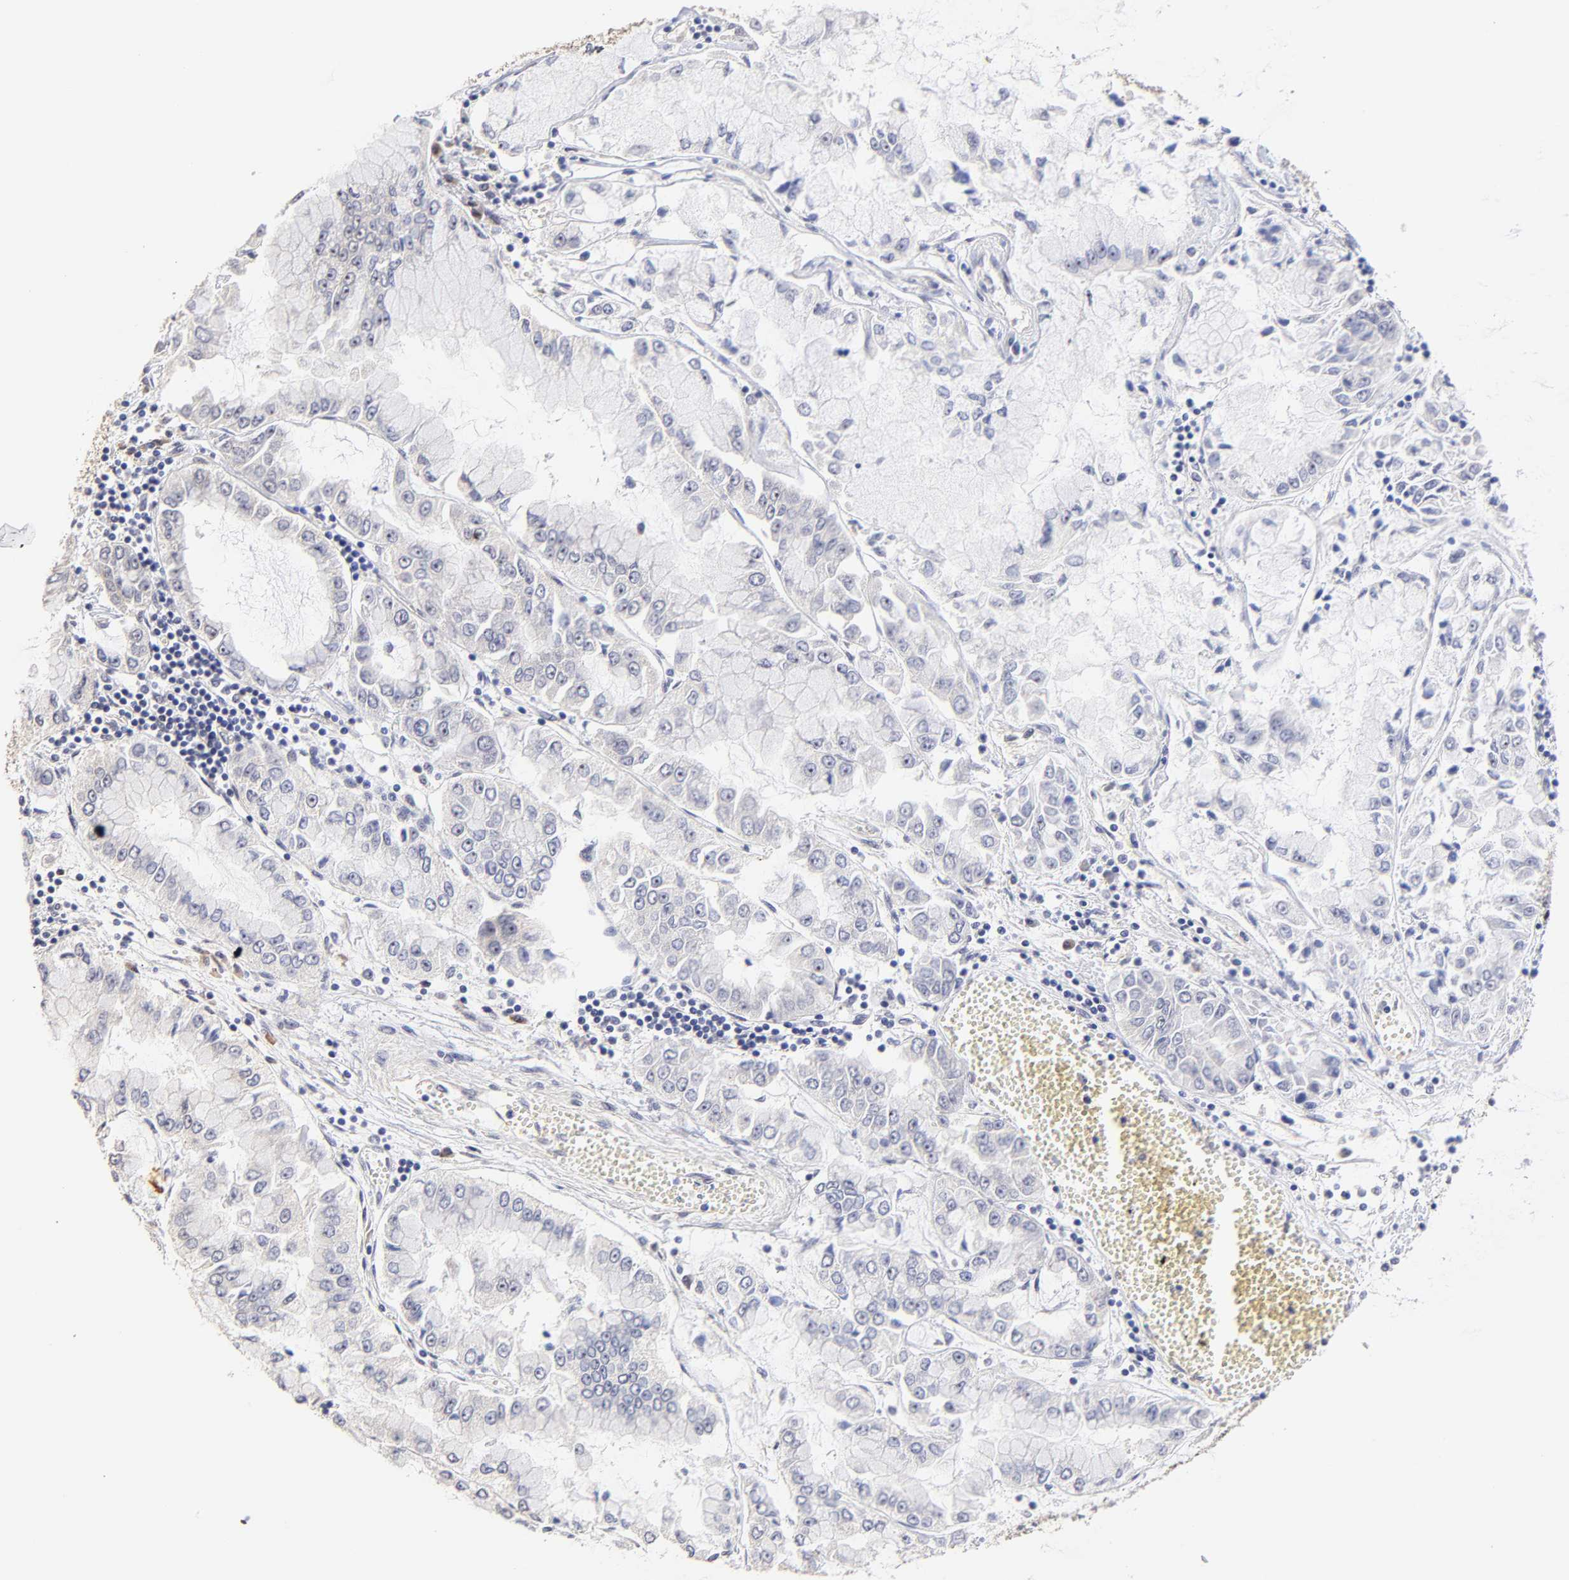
{"staining": {"intensity": "negative", "quantity": "none", "location": "none"}, "tissue": "liver cancer", "cell_type": "Tumor cells", "image_type": "cancer", "snomed": [{"axis": "morphology", "description": "Cholangiocarcinoma"}, {"axis": "topography", "description": "Liver"}], "caption": "A micrograph of cholangiocarcinoma (liver) stained for a protein exhibits no brown staining in tumor cells.", "gene": "ZNF10", "patient": {"sex": "female", "age": 79}}